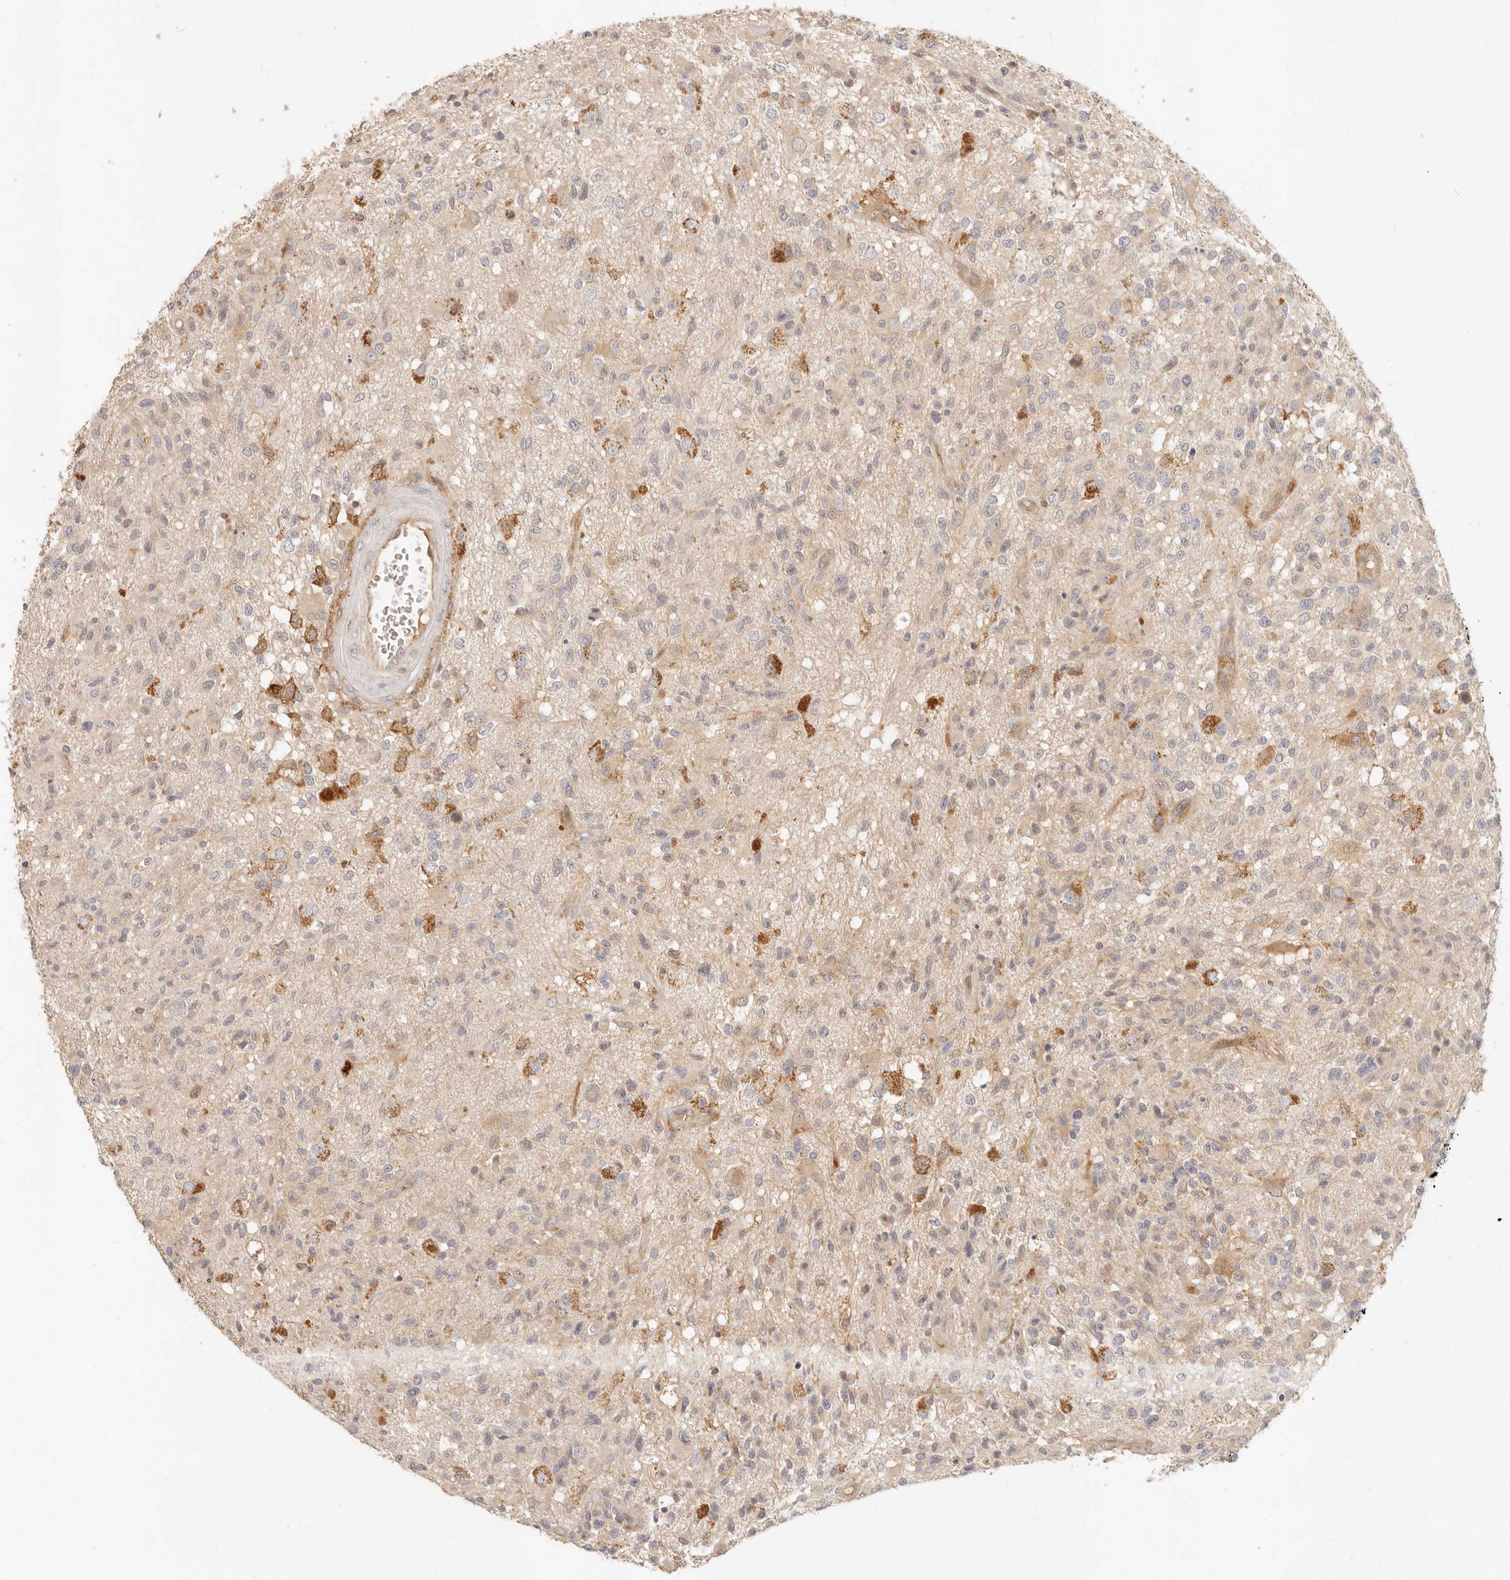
{"staining": {"intensity": "weak", "quantity": "<25%", "location": "cytoplasmic/membranous"}, "tissue": "glioma", "cell_type": "Tumor cells", "image_type": "cancer", "snomed": [{"axis": "morphology", "description": "Glioma, malignant, High grade"}, {"axis": "morphology", "description": "Glioblastoma, NOS"}, {"axis": "topography", "description": "Brain"}], "caption": "Tumor cells are negative for brown protein staining in glioma.", "gene": "NECAP2", "patient": {"sex": "male", "age": 60}}